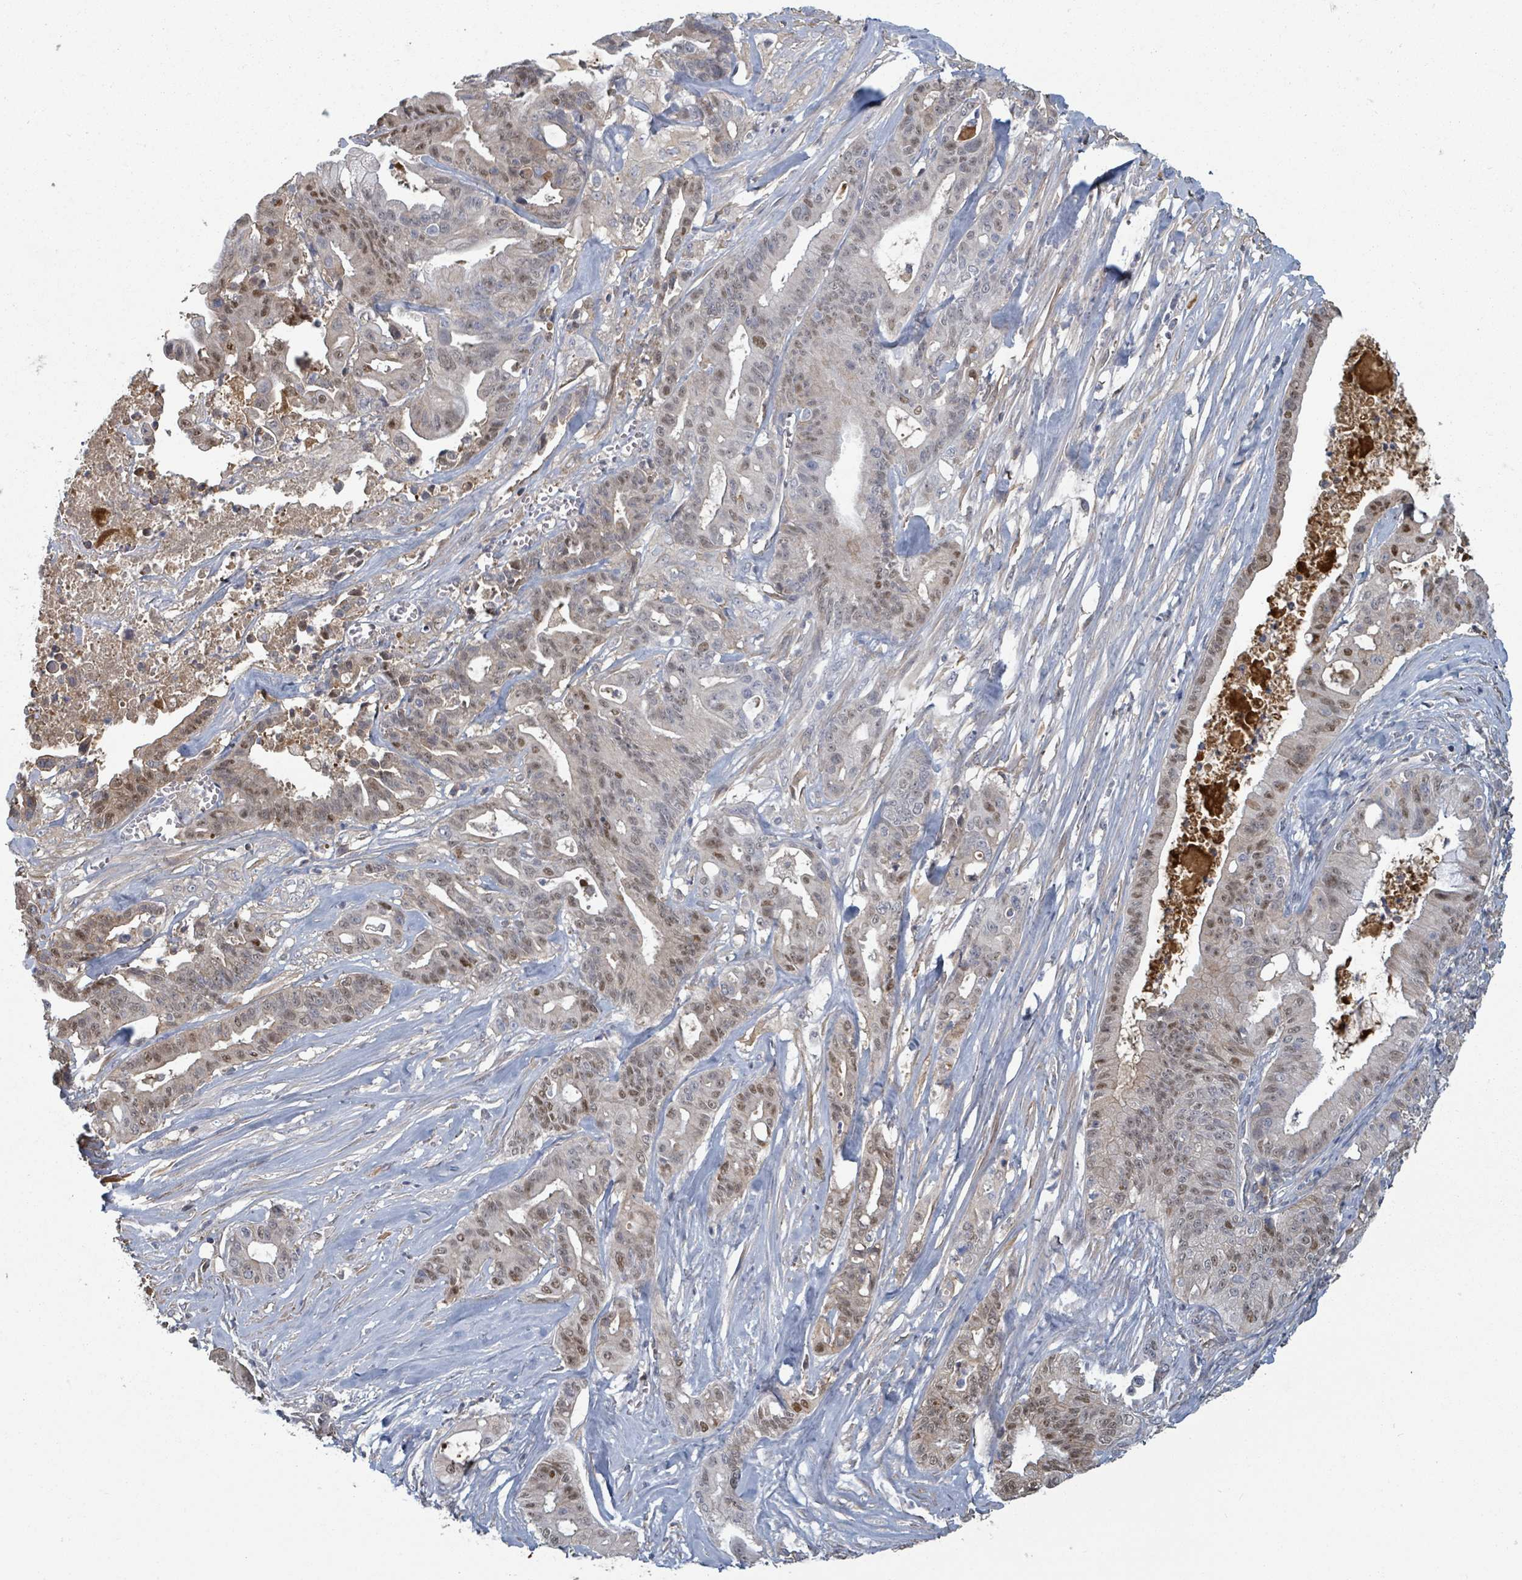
{"staining": {"intensity": "weak", "quantity": "25%-75%", "location": "nuclear"}, "tissue": "ovarian cancer", "cell_type": "Tumor cells", "image_type": "cancer", "snomed": [{"axis": "morphology", "description": "Cystadenocarcinoma, mucinous, NOS"}, {"axis": "topography", "description": "Ovary"}], "caption": "This image reveals immunohistochemistry (IHC) staining of ovarian cancer (mucinous cystadenocarcinoma), with low weak nuclear staining in about 25%-75% of tumor cells.", "gene": "GABBR1", "patient": {"sex": "female", "age": 70}}